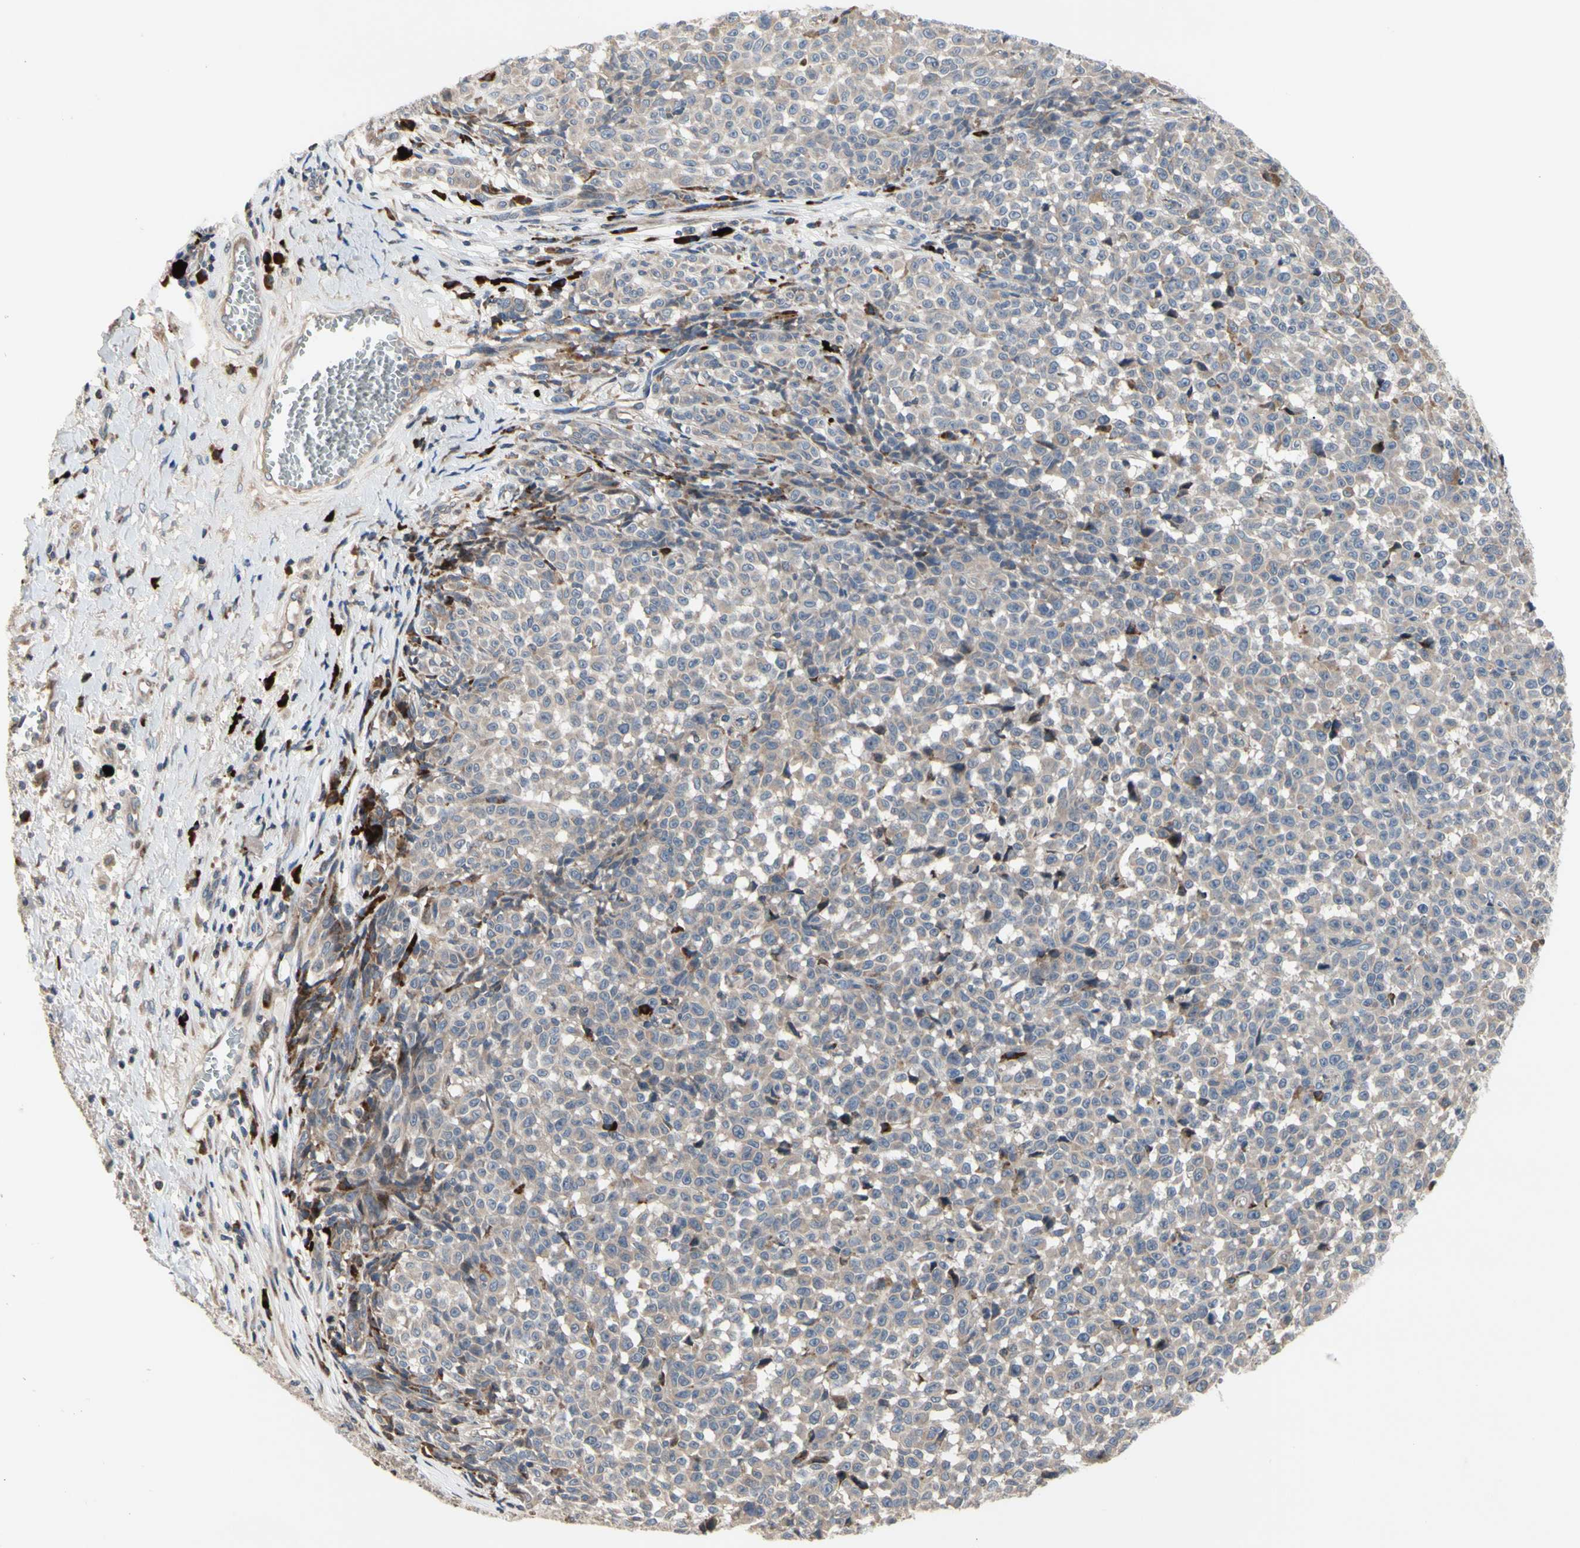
{"staining": {"intensity": "weak", "quantity": ">75%", "location": "cytoplasmic/membranous"}, "tissue": "melanoma", "cell_type": "Tumor cells", "image_type": "cancer", "snomed": [{"axis": "morphology", "description": "Malignant melanoma, NOS"}, {"axis": "topography", "description": "Skin"}], "caption": "Immunohistochemistry (DAB (3,3'-diaminobenzidine)) staining of malignant melanoma displays weak cytoplasmic/membranous protein staining in about >75% of tumor cells. The staining was performed using DAB (3,3'-diaminobenzidine), with brown indicating positive protein expression. Nuclei are stained blue with hematoxylin.", "gene": "MMEL1", "patient": {"sex": "female", "age": 82}}